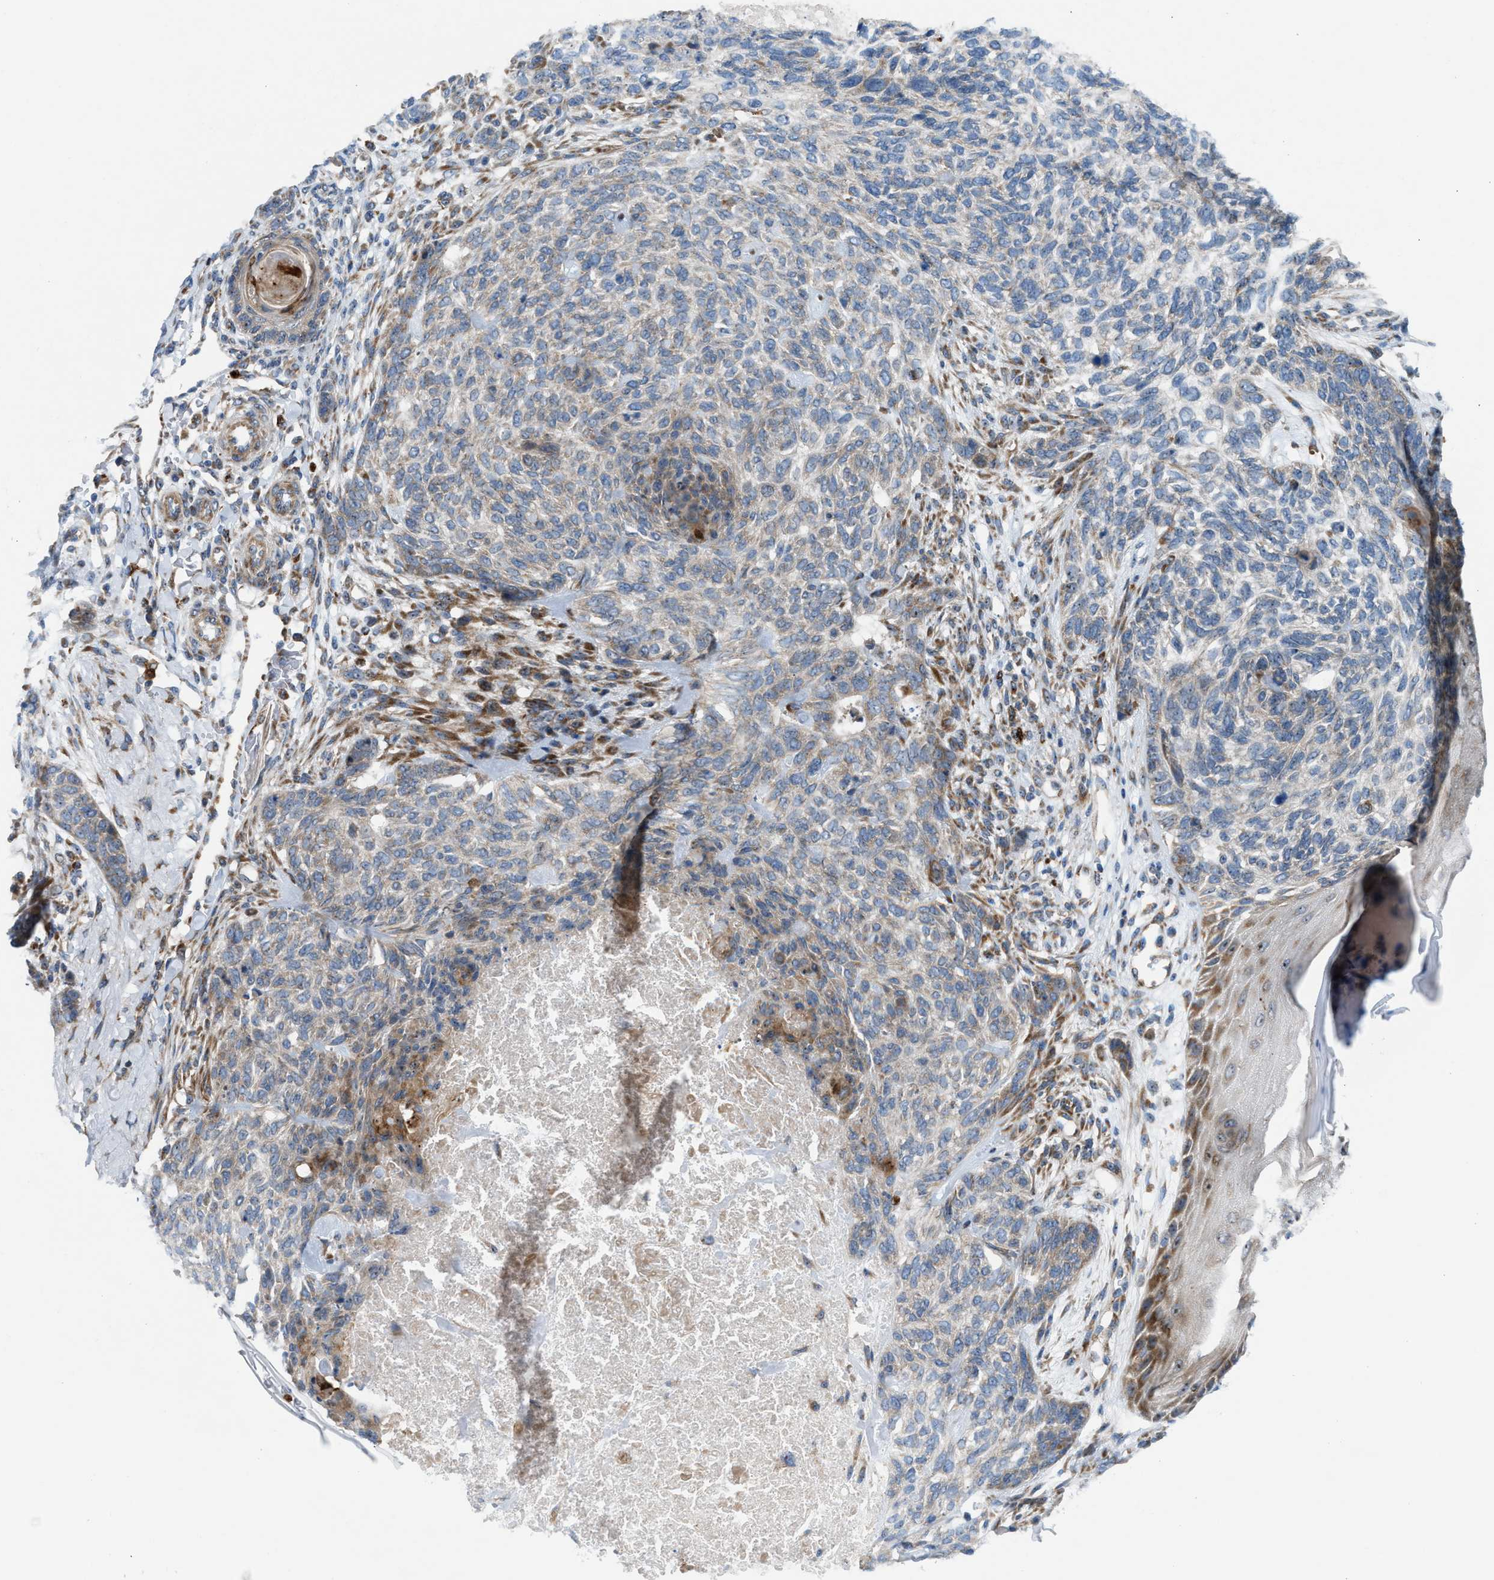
{"staining": {"intensity": "weak", "quantity": "<25%", "location": "cytoplasmic/membranous"}, "tissue": "skin cancer", "cell_type": "Tumor cells", "image_type": "cancer", "snomed": [{"axis": "morphology", "description": "Basal cell carcinoma"}, {"axis": "topography", "description": "Skin"}], "caption": "IHC micrograph of skin cancer stained for a protein (brown), which reveals no expression in tumor cells.", "gene": "TPH1", "patient": {"sex": "male", "age": 55}}